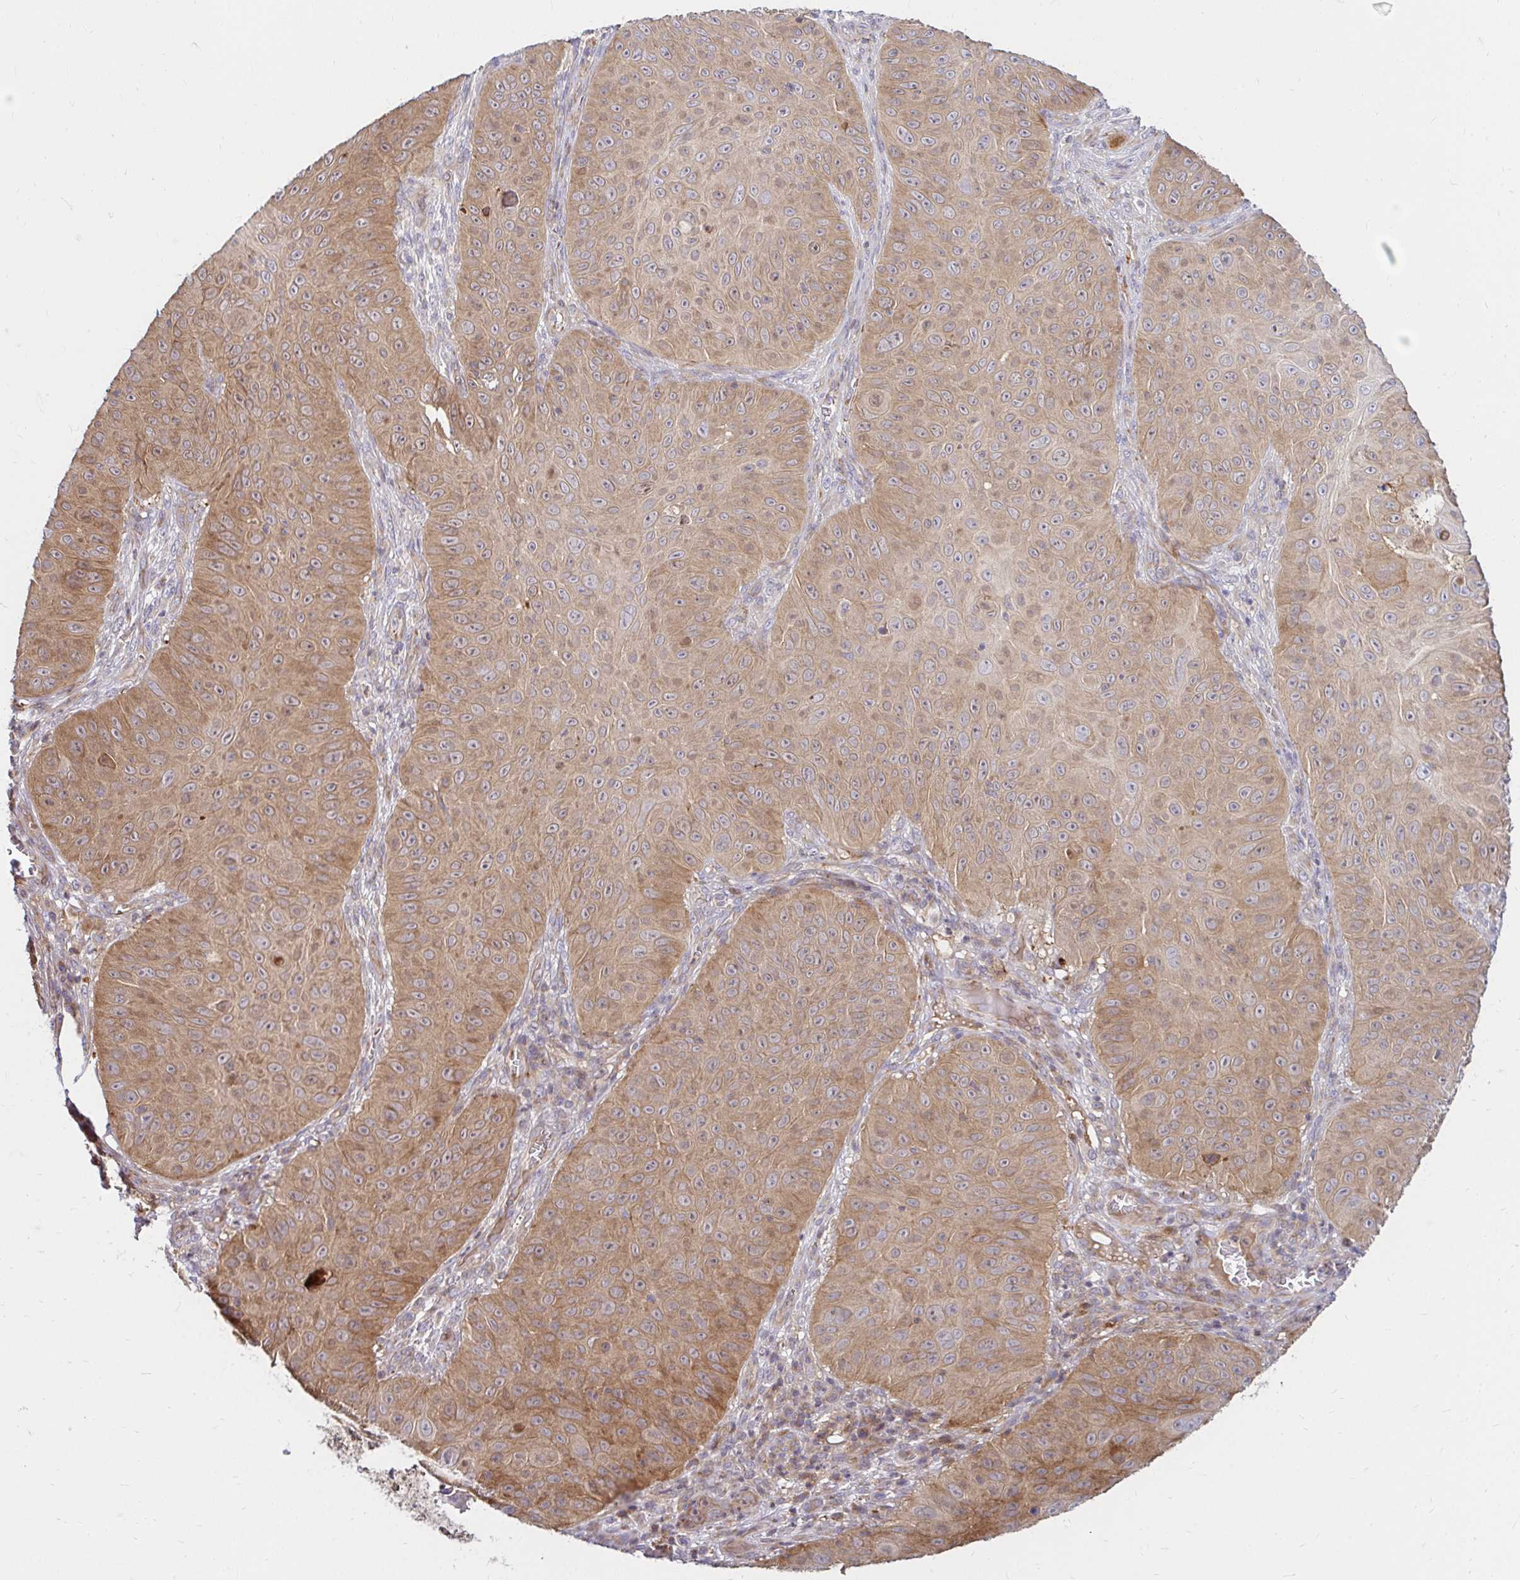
{"staining": {"intensity": "weak", "quantity": "25%-75%", "location": "cytoplasmic/membranous"}, "tissue": "skin cancer", "cell_type": "Tumor cells", "image_type": "cancer", "snomed": [{"axis": "morphology", "description": "Squamous cell carcinoma, NOS"}, {"axis": "topography", "description": "Skin"}], "caption": "The immunohistochemical stain labels weak cytoplasmic/membranous expression in tumor cells of skin cancer tissue. (DAB IHC, brown staining for protein, blue staining for nuclei).", "gene": "ITGA2", "patient": {"sex": "male", "age": 82}}